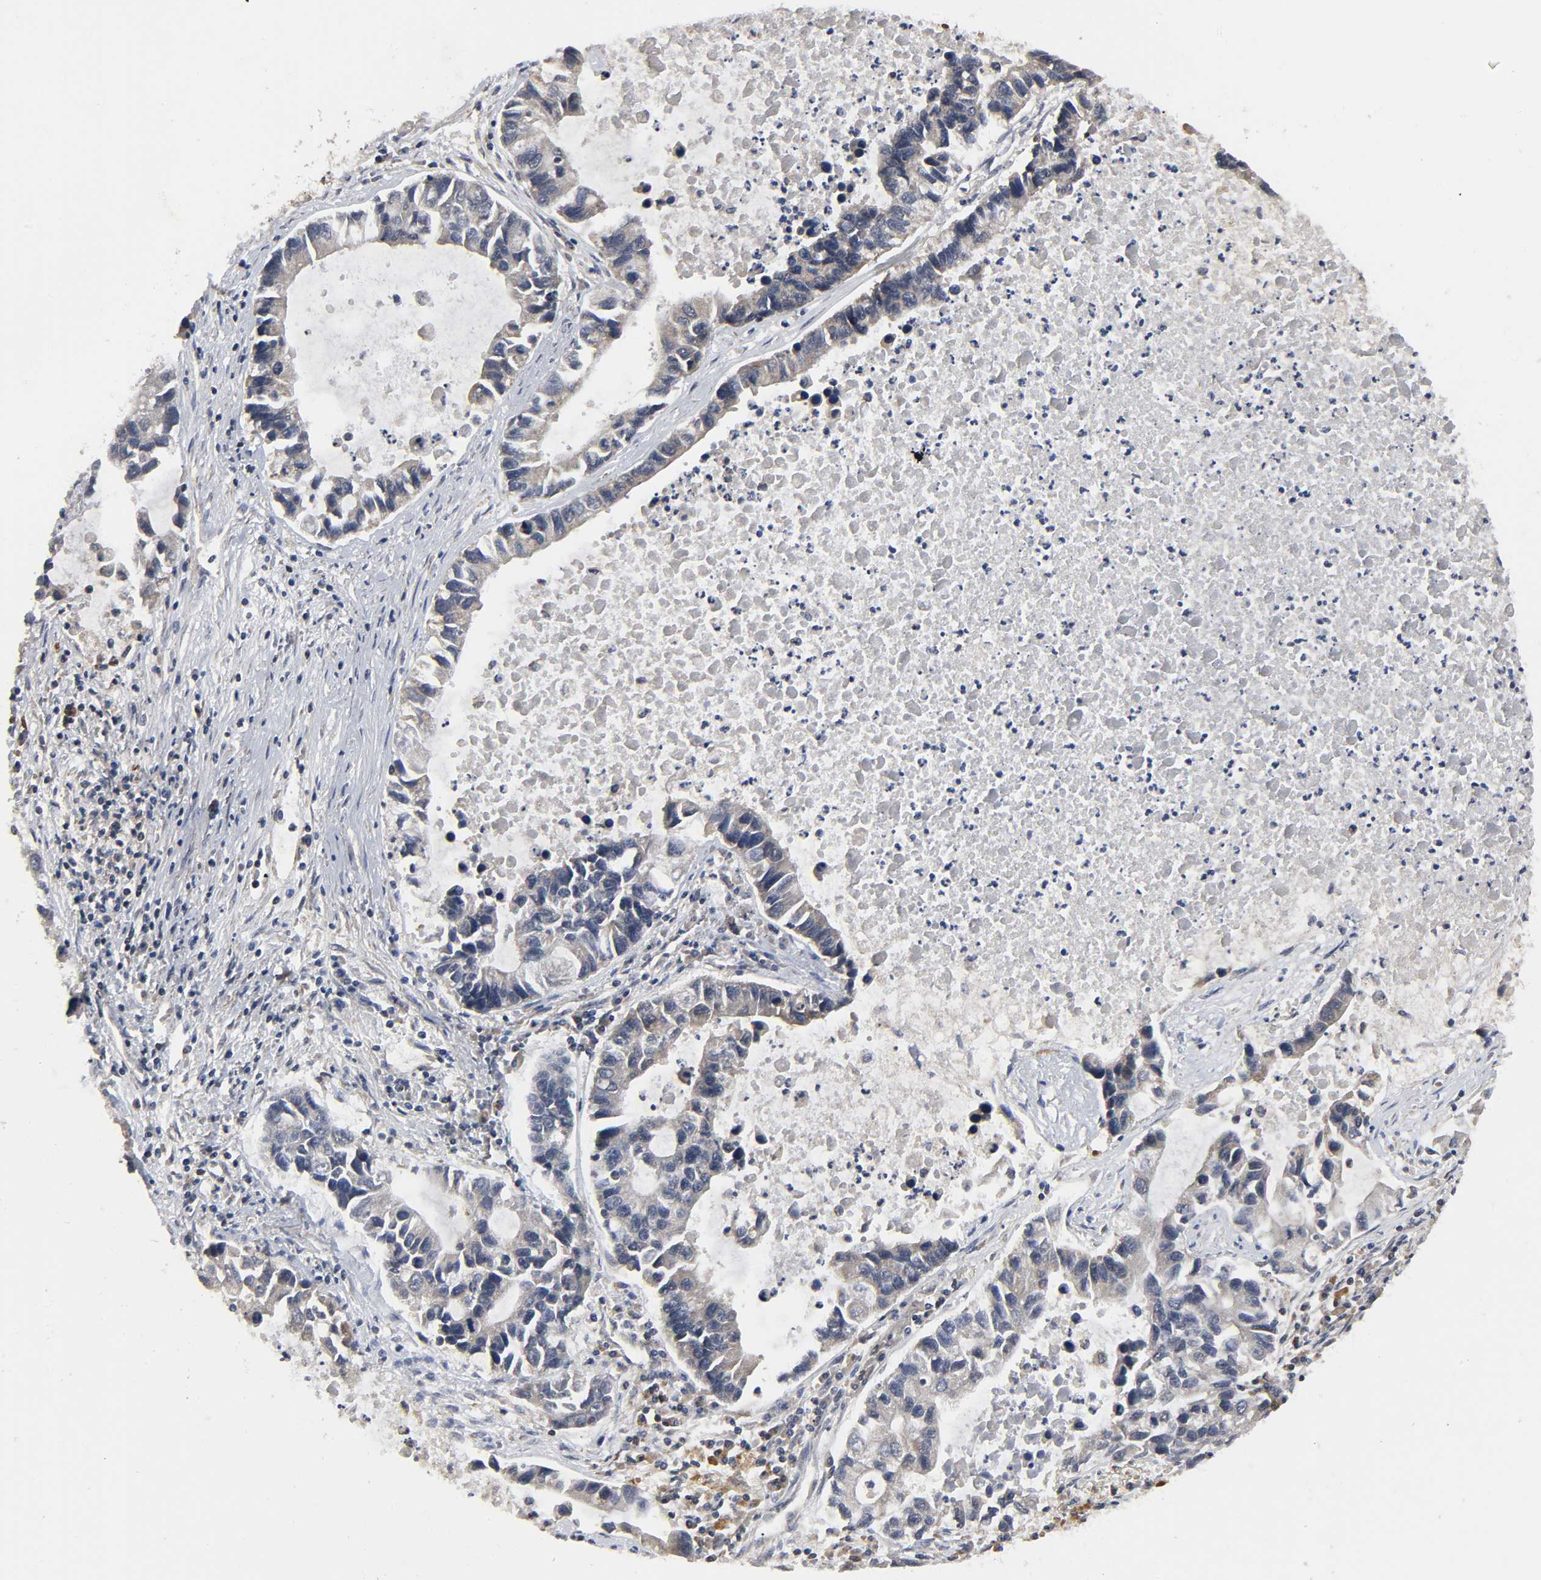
{"staining": {"intensity": "weak", "quantity": ">75%", "location": "cytoplasmic/membranous"}, "tissue": "lung cancer", "cell_type": "Tumor cells", "image_type": "cancer", "snomed": [{"axis": "morphology", "description": "Adenocarcinoma, NOS"}, {"axis": "topography", "description": "Lung"}], "caption": "A high-resolution histopathology image shows immunohistochemistry (IHC) staining of lung adenocarcinoma, which demonstrates weak cytoplasmic/membranous staining in about >75% of tumor cells.", "gene": "COX6B1", "patient": {"sex": "female", "age": 51}}